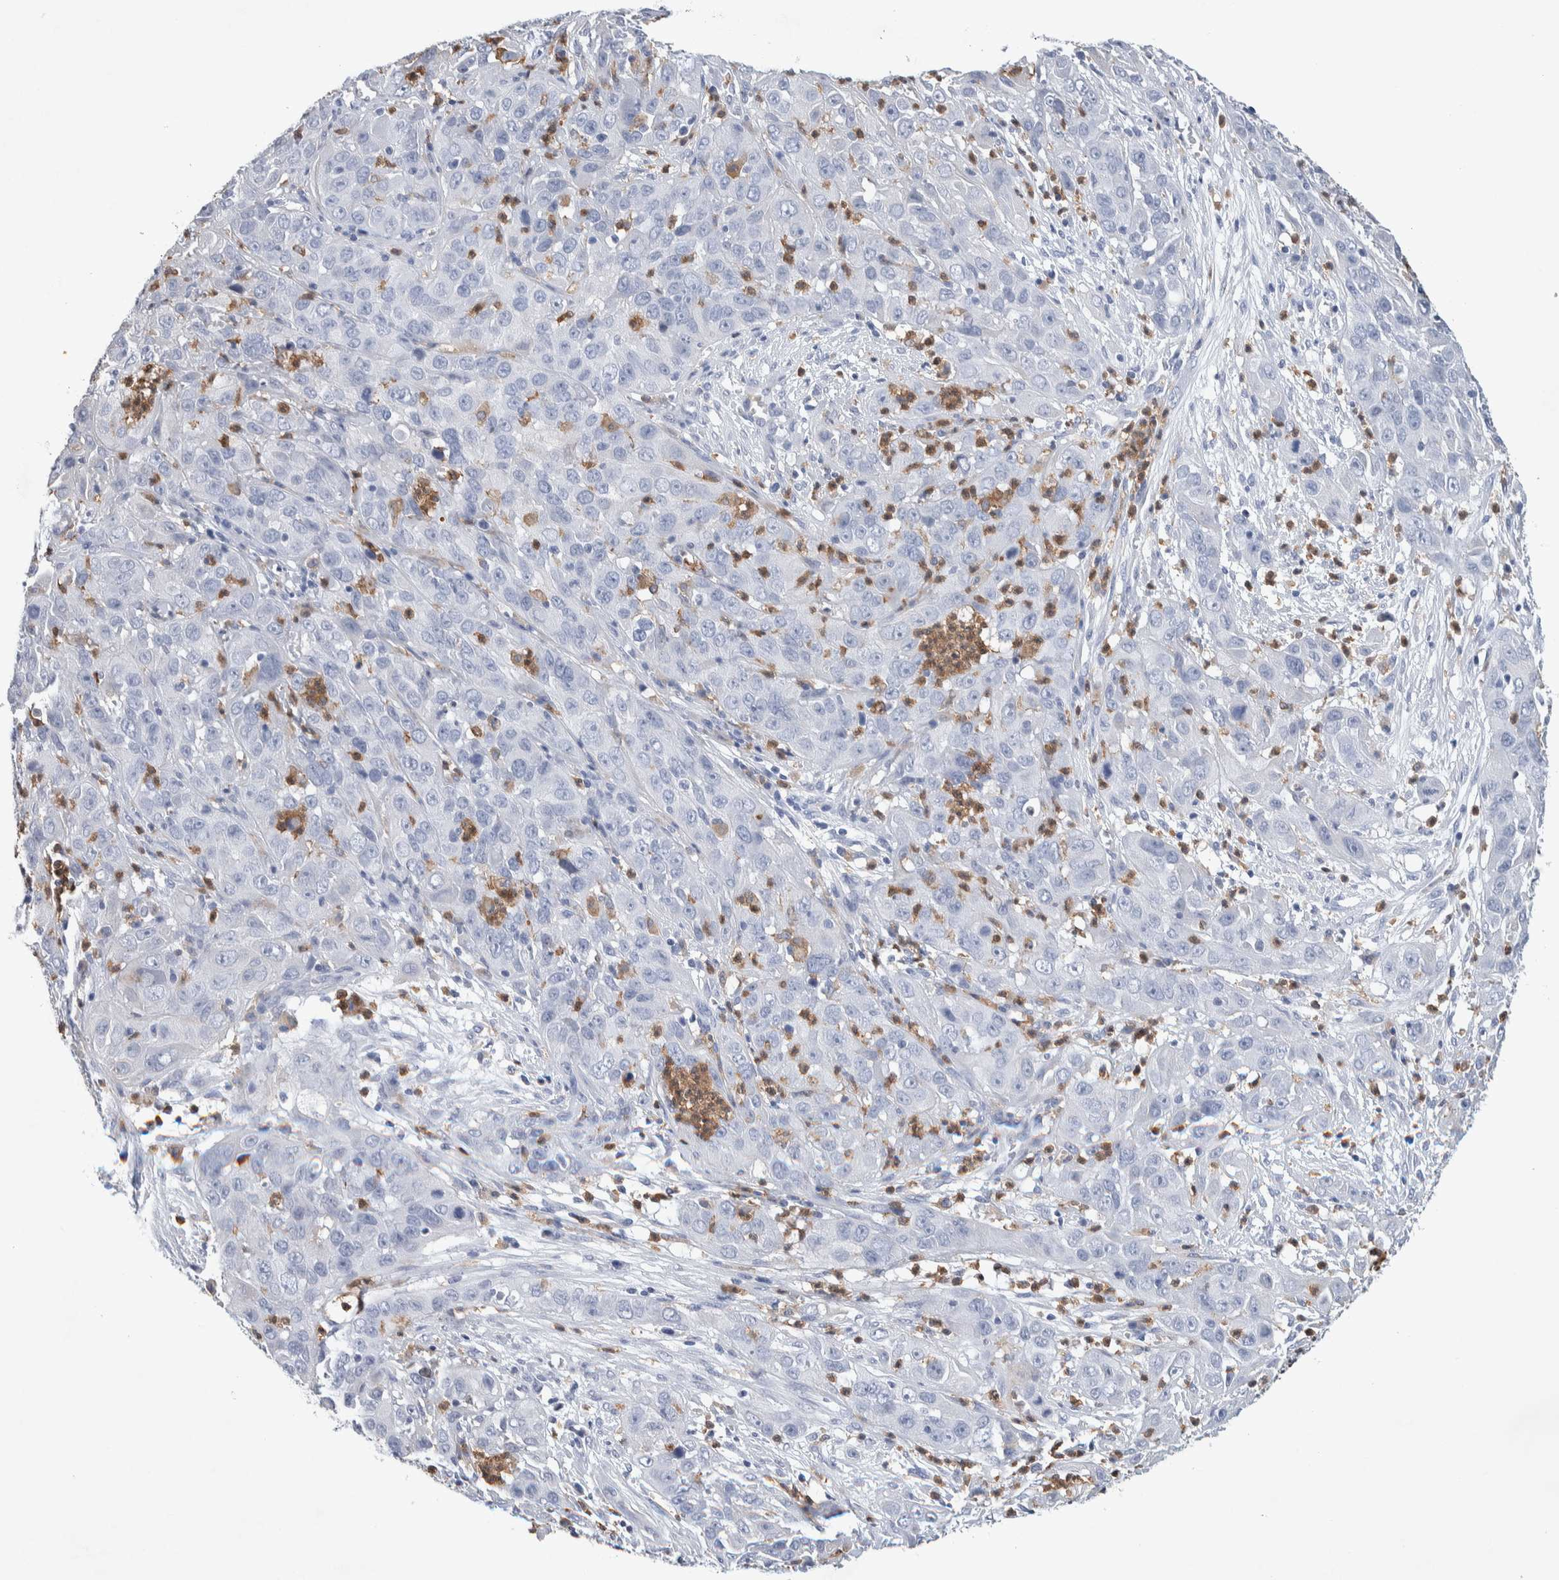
{"staining": {"intensity": "negative", "quantity": "none", "location": "none"}, "tissue": "cervical cancer", "cell_type": "Tumor cells", "image_type": "cancer", "snomed": [{"axis": "morphology", "description": "Squamous cell carcinoma, NOS"}, {"axis": "topography", "description": "Cervix"}], "caption": "An image of human cervical cancer is negative for staining in tumor cells.", "gene": "NCF2", "patient": {"sex": "female", "age": 32}}